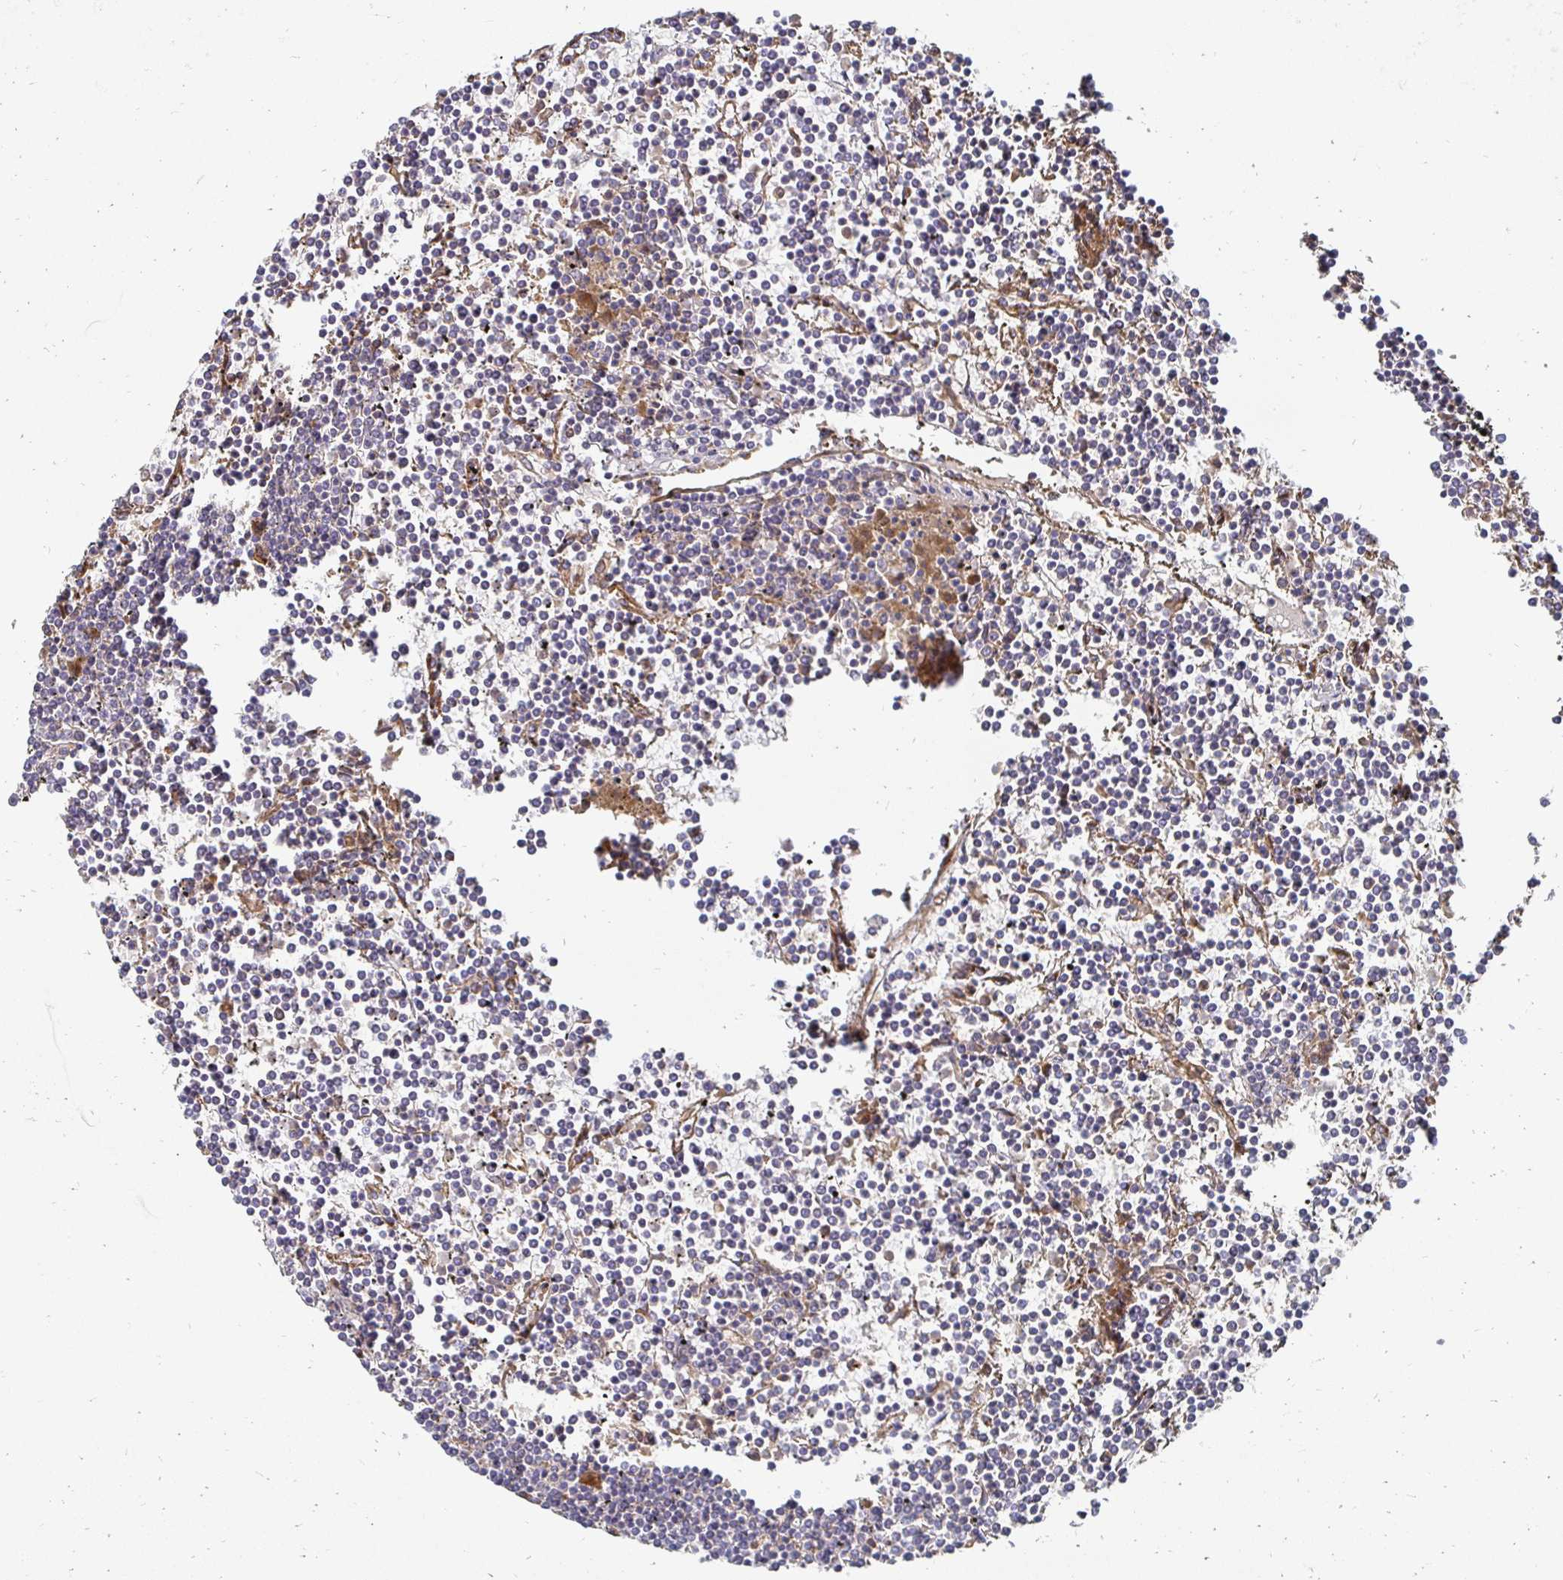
{"staining": {"intensity": "negative", "quantity": "none", "location": "none"}, "tissue": "lymphoma", "cell_type": "Tumor cells", "image_type": "cancer", "snomed": [{"axis": "morphology", "description": "Malignant lymphoma, non-Hodgkin's type, Low grade"}, {"axis": "topography", "description": "Spleen"}], "caption": "Tumor cells are negative for brown protein staining in low-grade malignant lymphoma, non-Hodgkin's type. The staining was performed using DAB (3,3'-diaminobenzidine) to visualize the protein expression in brown, while the nuclei were stained in blue with hematoxylin (Magnification: 20x).", "gene": "NCSTN", "patient": {"sex": "female", "age": 19}}